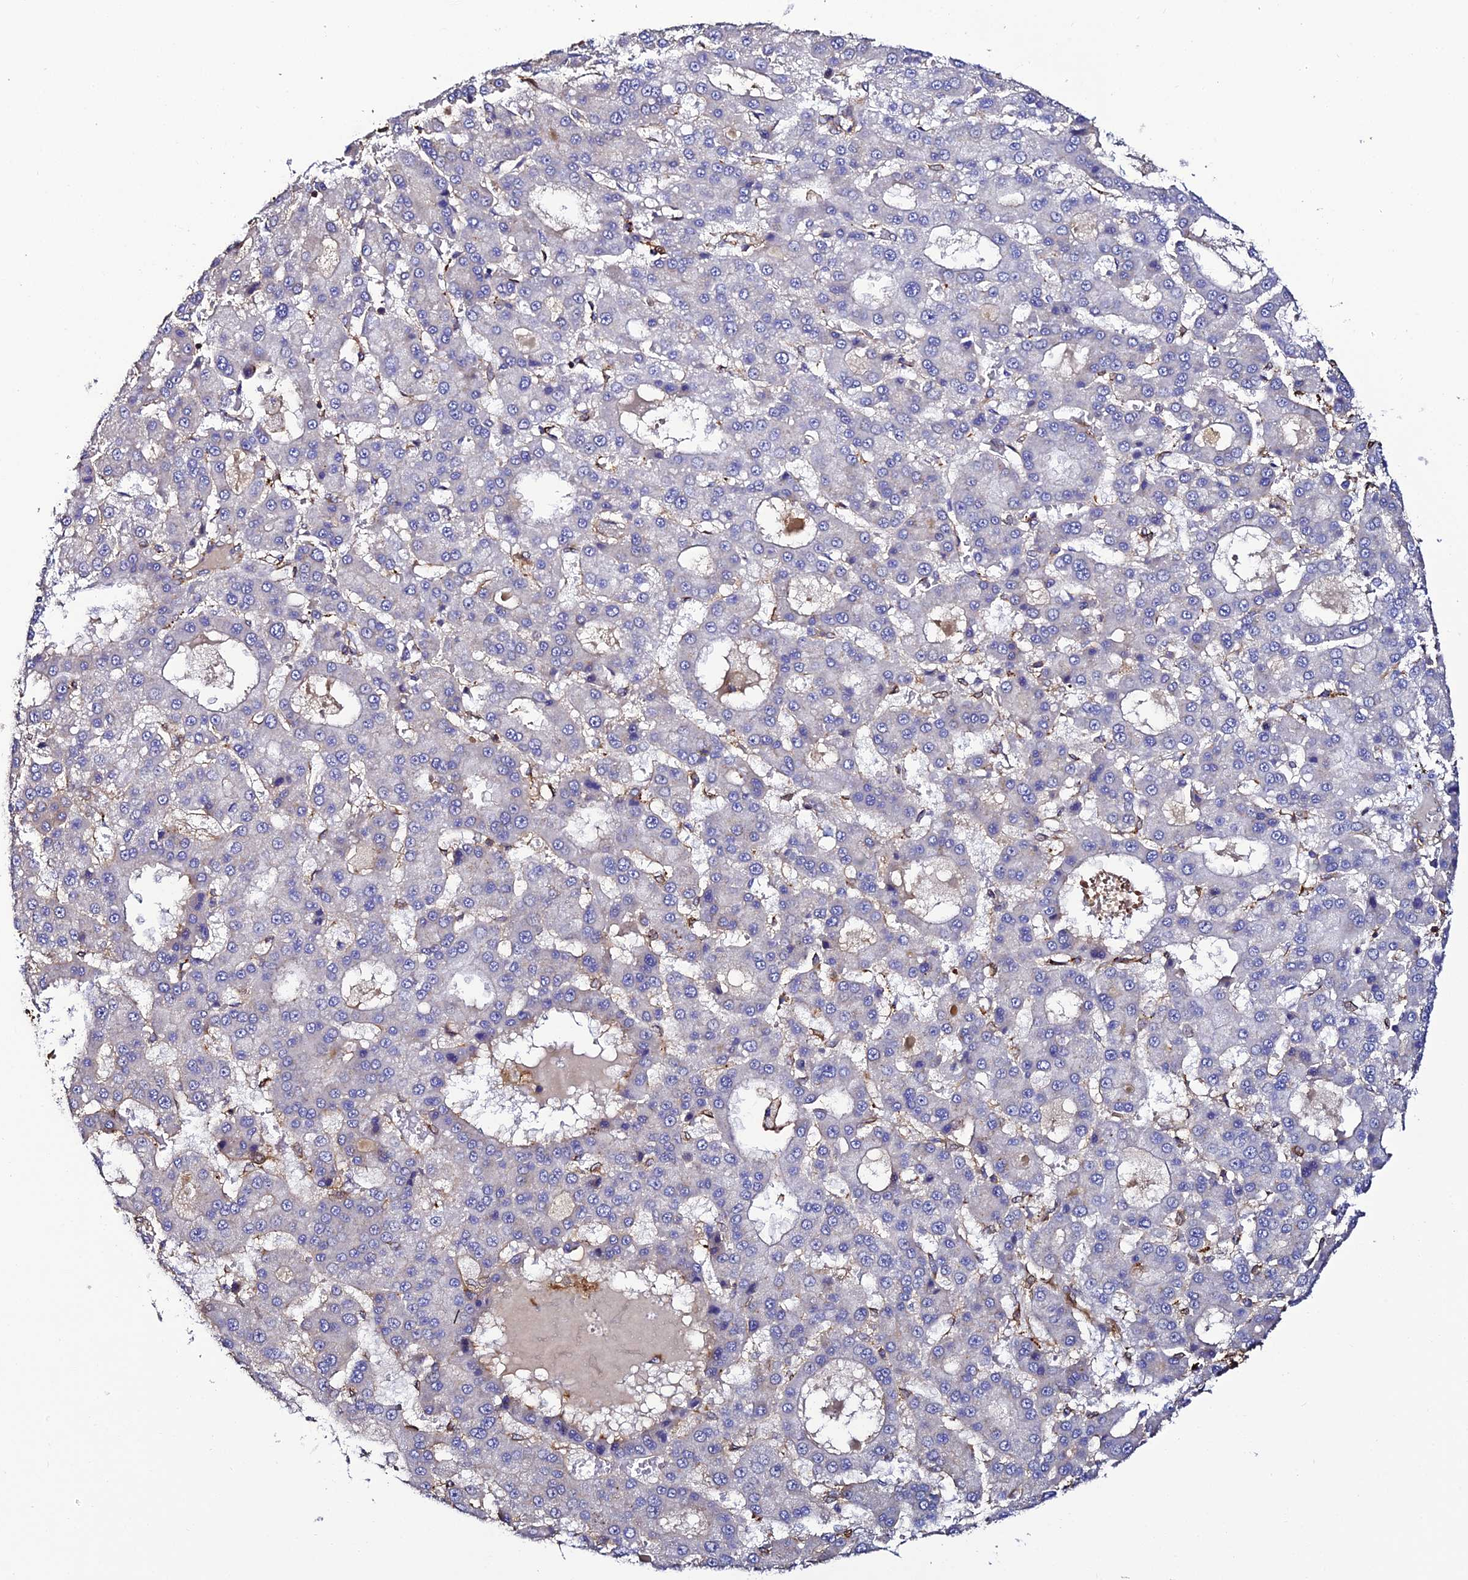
{"staining": {"intensity": "negative", "quantity": "none", "location": "none"}, "tissue": "liver cancer", "cell_type": "Tumor cells", "image_type": "cancer", "snomed": [{"axis": "morphology", "description": "Carcinoma, Hepatocellular, NOS"}, {"axis": "topography", "description": "Liver"}], "caption": "Liver cancer (hepatocellular carcinoma) was stained to show a protein in brown. There is no significant expression in tumor cells.", "gene": "TRPV2", "patient": {"sex": "male", "age": 70}}